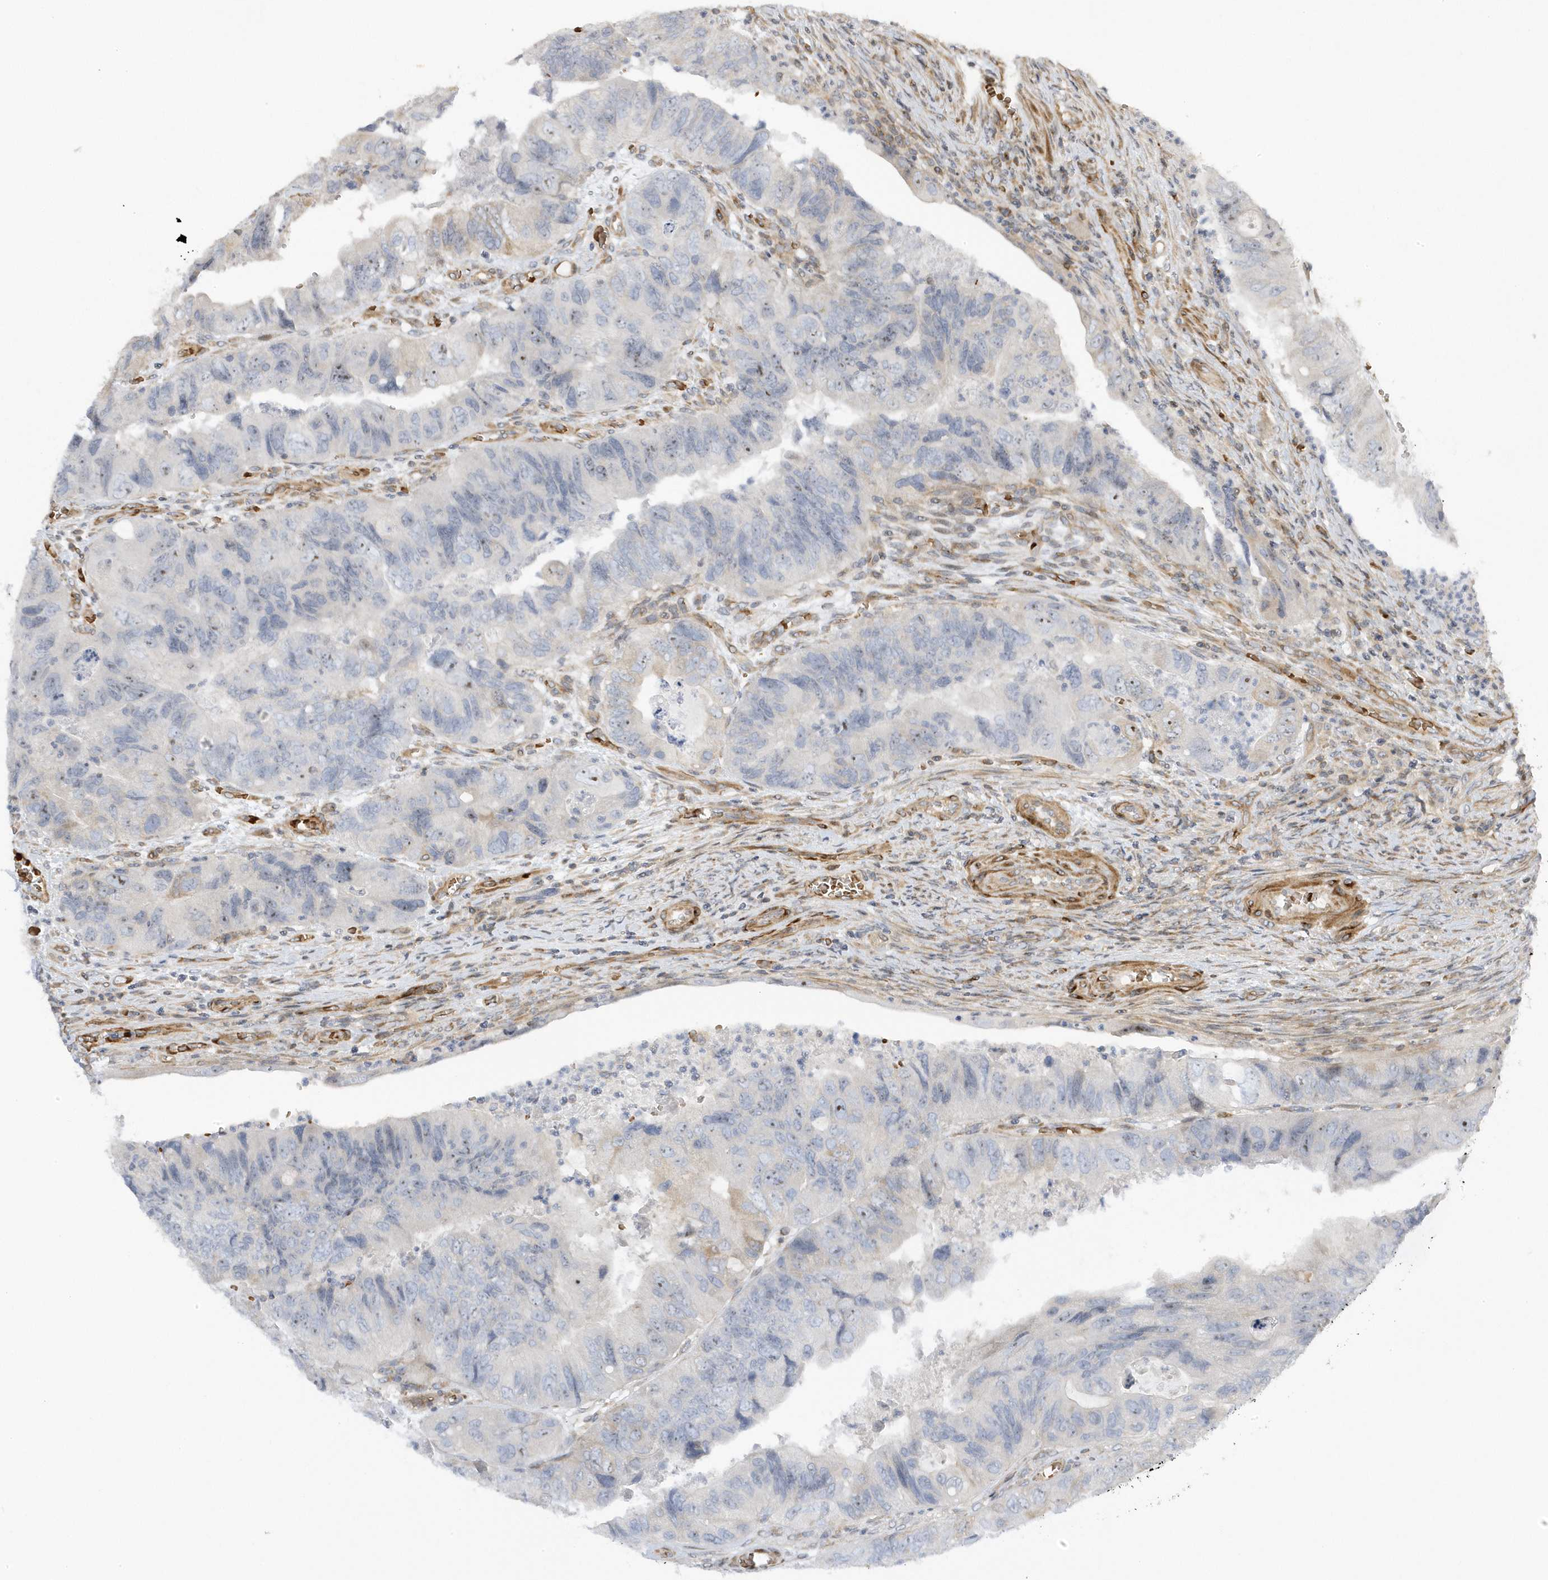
{"staining": {"intensity": "negative", "quantity": "none", "location": "none"}, "tissue": "colorectal cancer", "cell_type": "Tumor cells", "image_type": "cancer", "snomed": [{"axis": "morphology", "description": "Adenocarcinoma, NOS"}, {"axis": "topography", "description": "Rectum"}], "caption": "High magnification brightfield microscopy of colorectal cancer (adenocarcinoma) stained with DAB (brown) and counterstained with hematoxylin (blue): tumor cells show no significant expression.", "gene": "MAP7D3", "patient": {"sex": "male", "age": 63}}